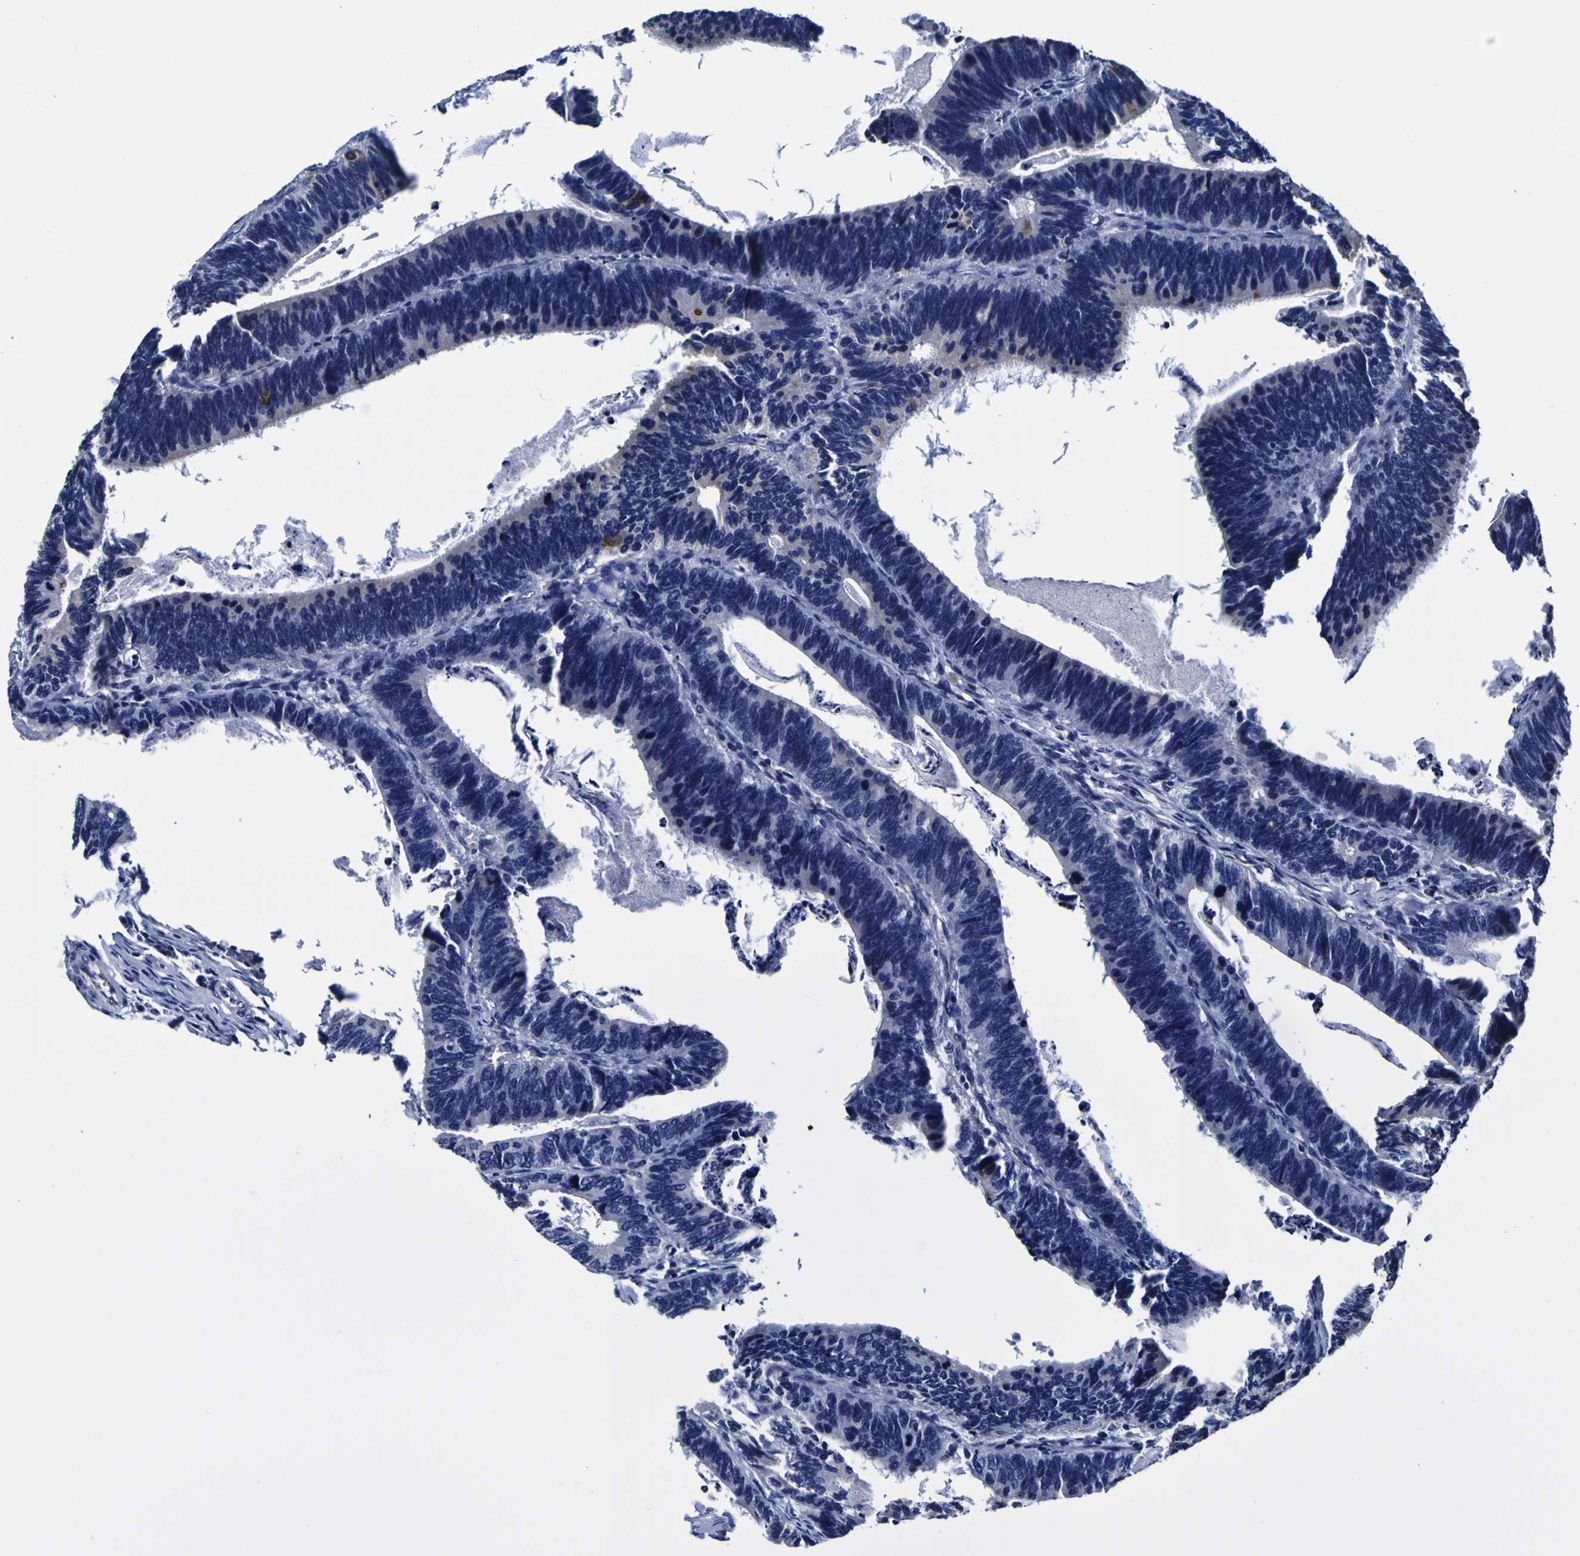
{"staining": {"intensity": "negative", "quantity": "none", "location": "none"}, "tissue": "colorectal cancer", "cell_type": "Tumor cells", "image_type": "cancer", "snomed": [{"axis": "morphology", "description": "Adenocarcinoma, NOS"}, {"axis": "topography", "description": "Colon"}], "caption": "Colorectal adenocarcinoma stained for a protein using immunohistochemistry shows no staining tumor cells.", "gene": "PDLIM4", "patient": {"sex": "male", "age": 72}}